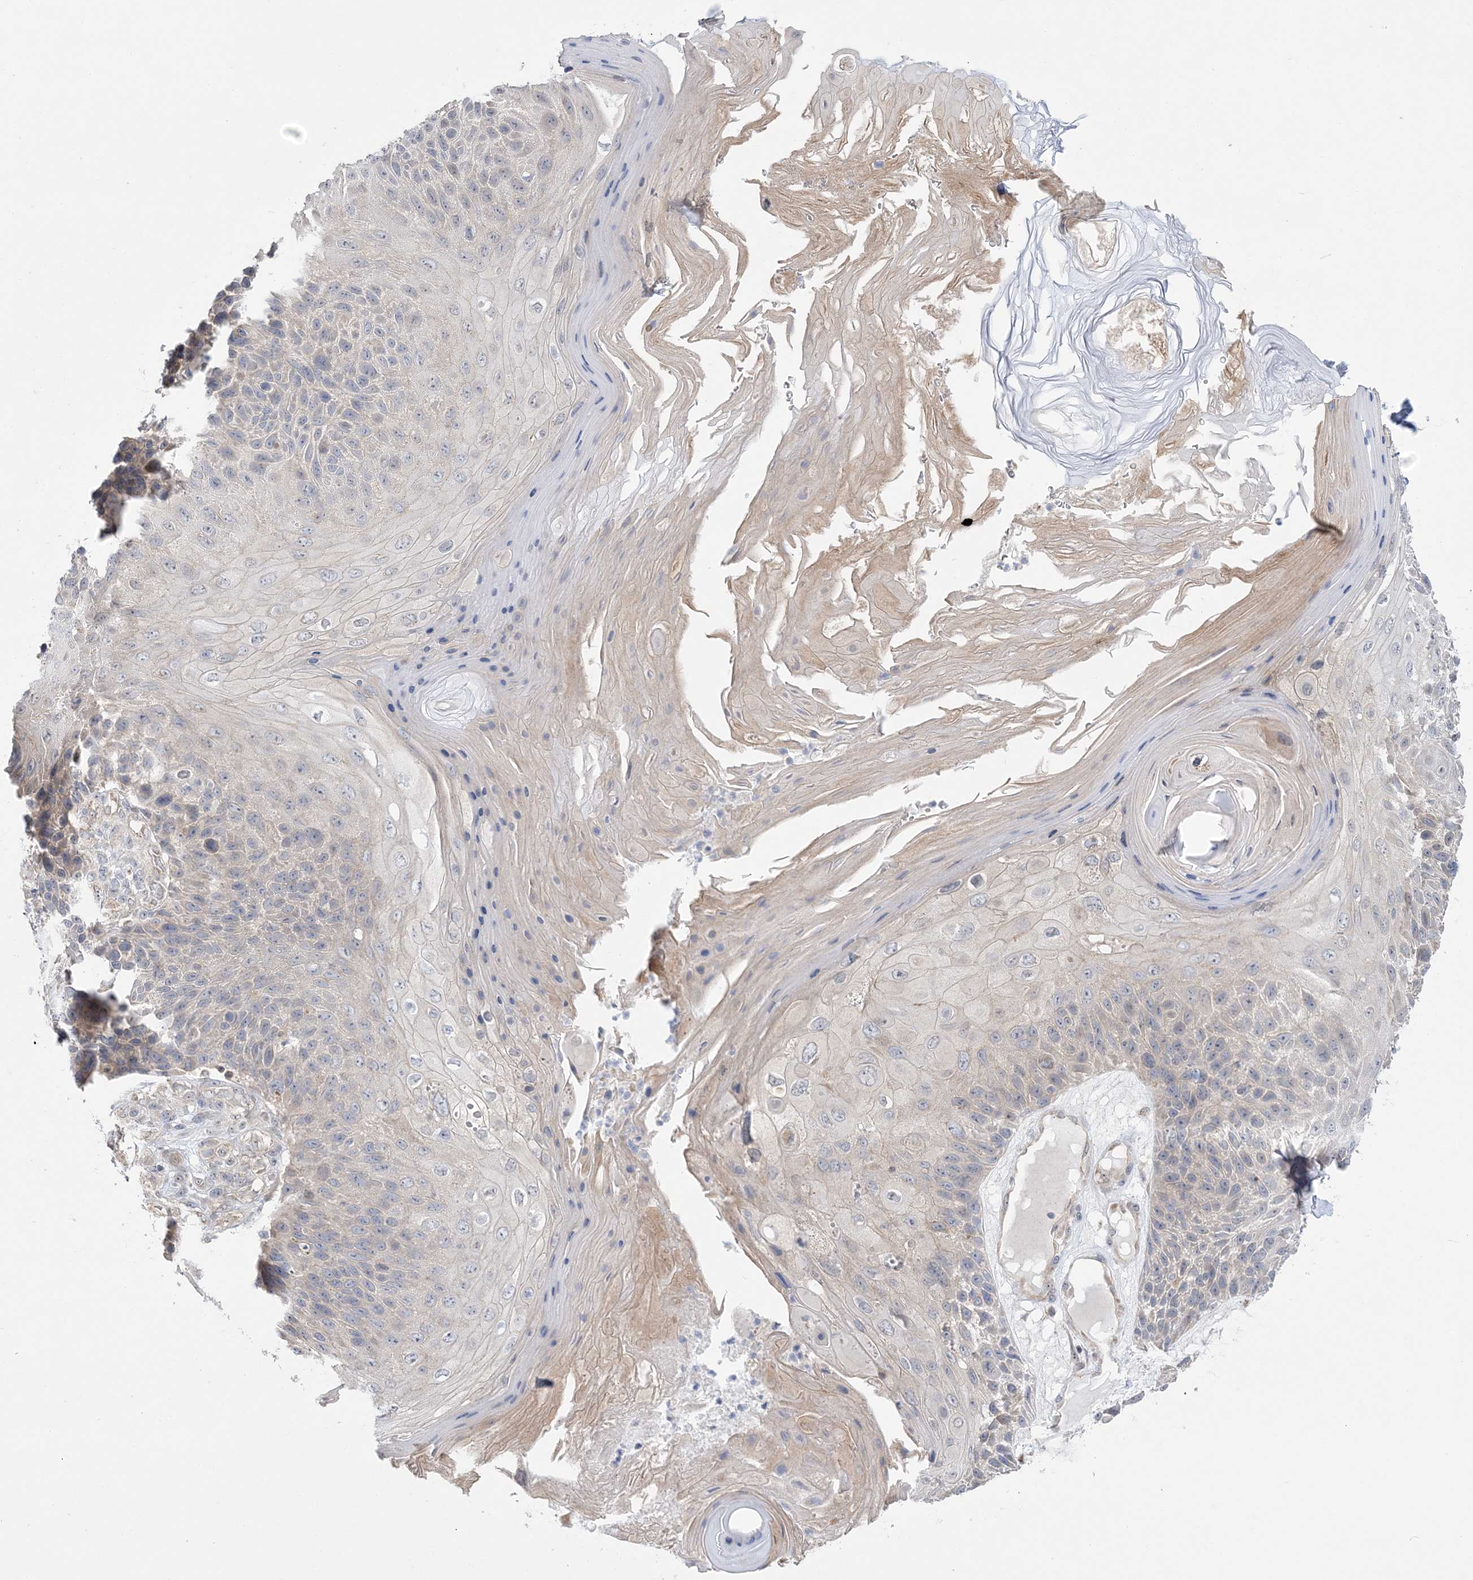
{"staining": {"intensity": "negative", "quantity": "none", "location": "none"}, "tissue": "skin cancer", "cell_type": "Tumor cells", "image_type": "cancer", "snomed": [{"axis": "morphology", "description": "Squamous cell carcinoma, NOS"}, {"axis": "topography", "description": "Skin"}], "caption": "An IHC image of skin cancer is shown. There is no staining in tumor cells of skin cancer. (DAB (3,3'-diaminobenzidine) immunohistochemistry, high magnification).", "gene": "MMADHC", "patient": {"sex": "female", "age": 88}}